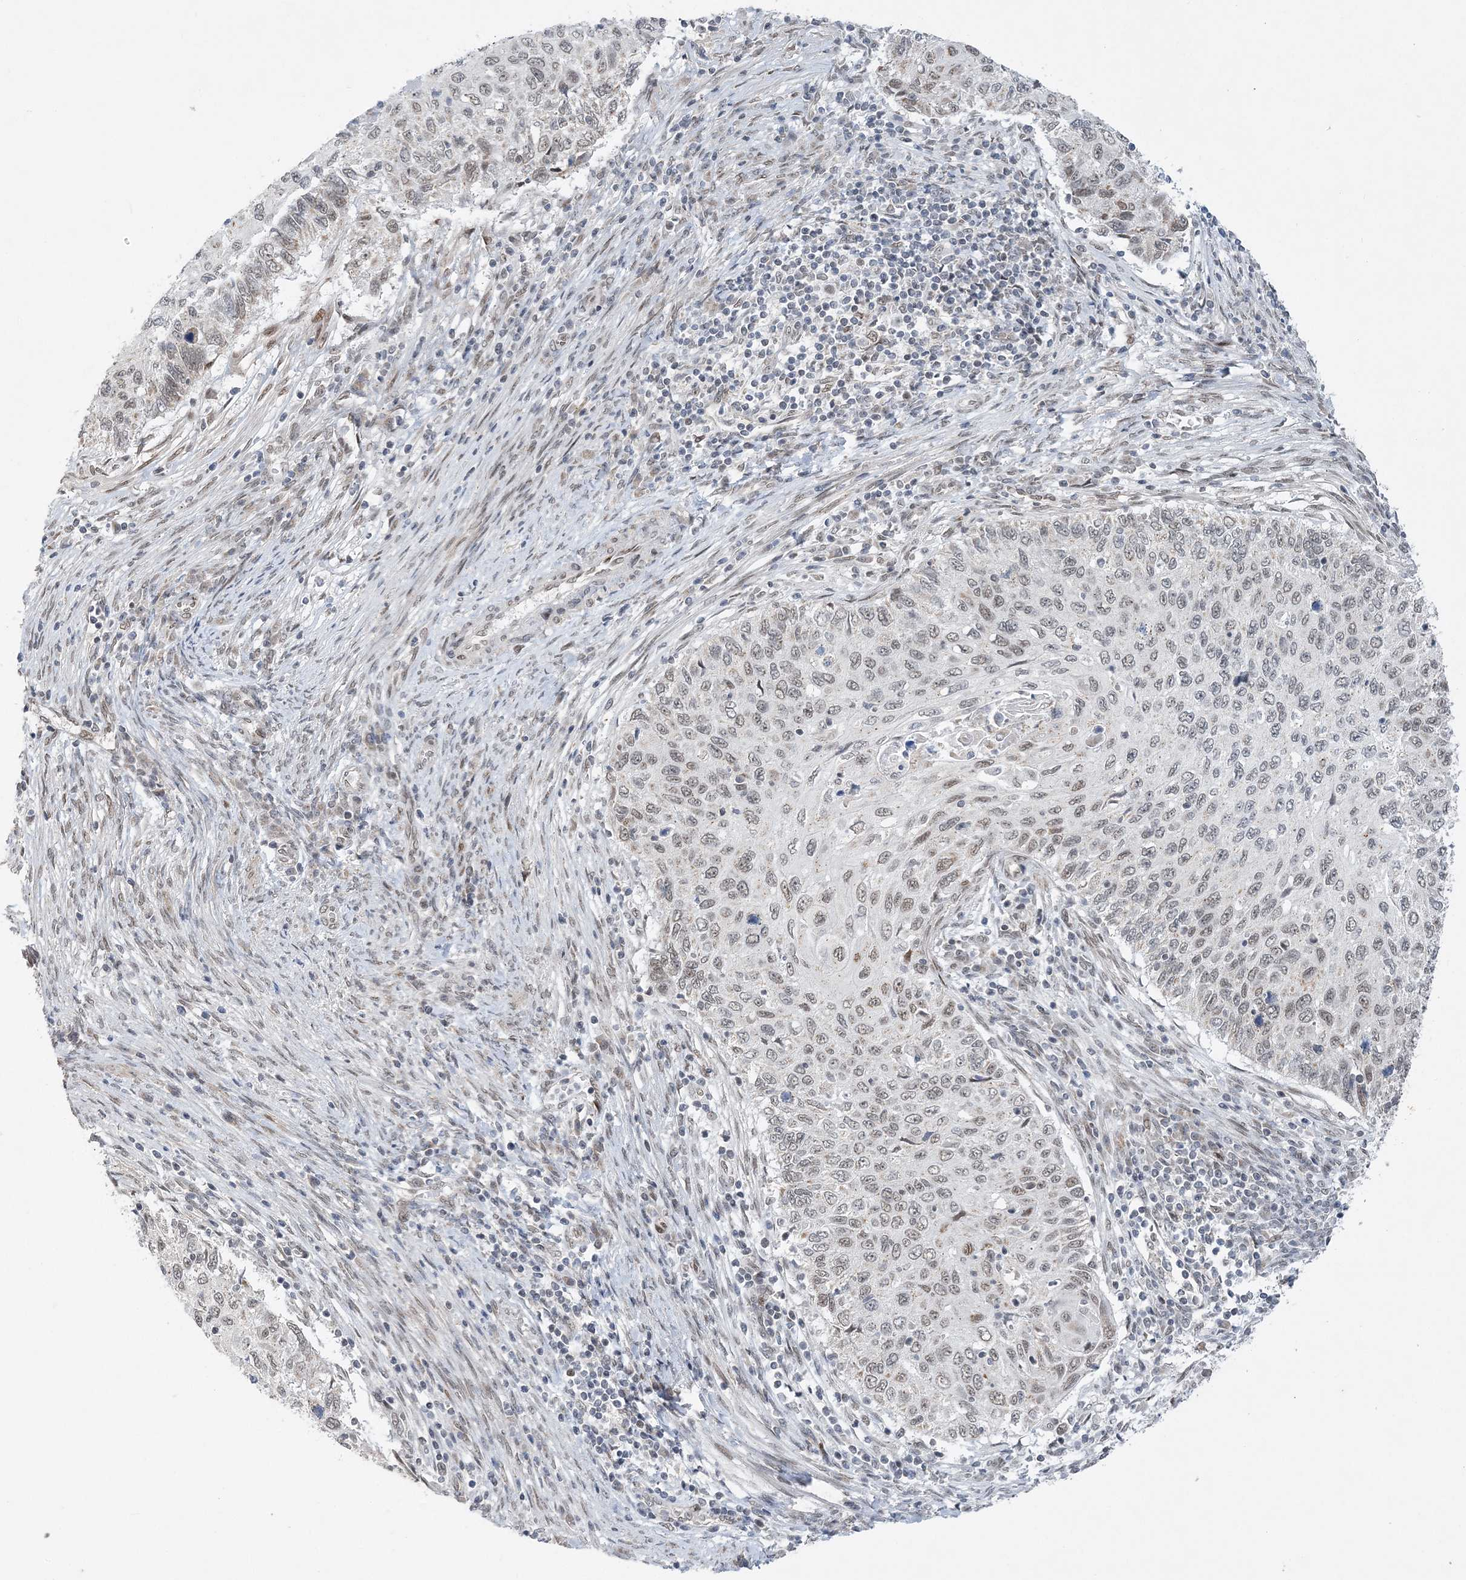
{"staining": {"intensity": "weak", "quantity": "<25%", "location": "nuclear"}, "tissue": "cervical cancer", "cell_type": "Tumor cells", "image_type": "cancer", "snomed": [{"axis": "morphology", "description": "Squamous cell carcinoma, NOS"}, {"axis": "topography", "description": "Cervix"}], "caption": "IHC histopathology image of cervical cancer (squamous cell carcinoma) stained for a protein (brown), which shows no expression in tumor cells.", "gene": "WAC", "patient": {"sex": "female", "age": 70}}